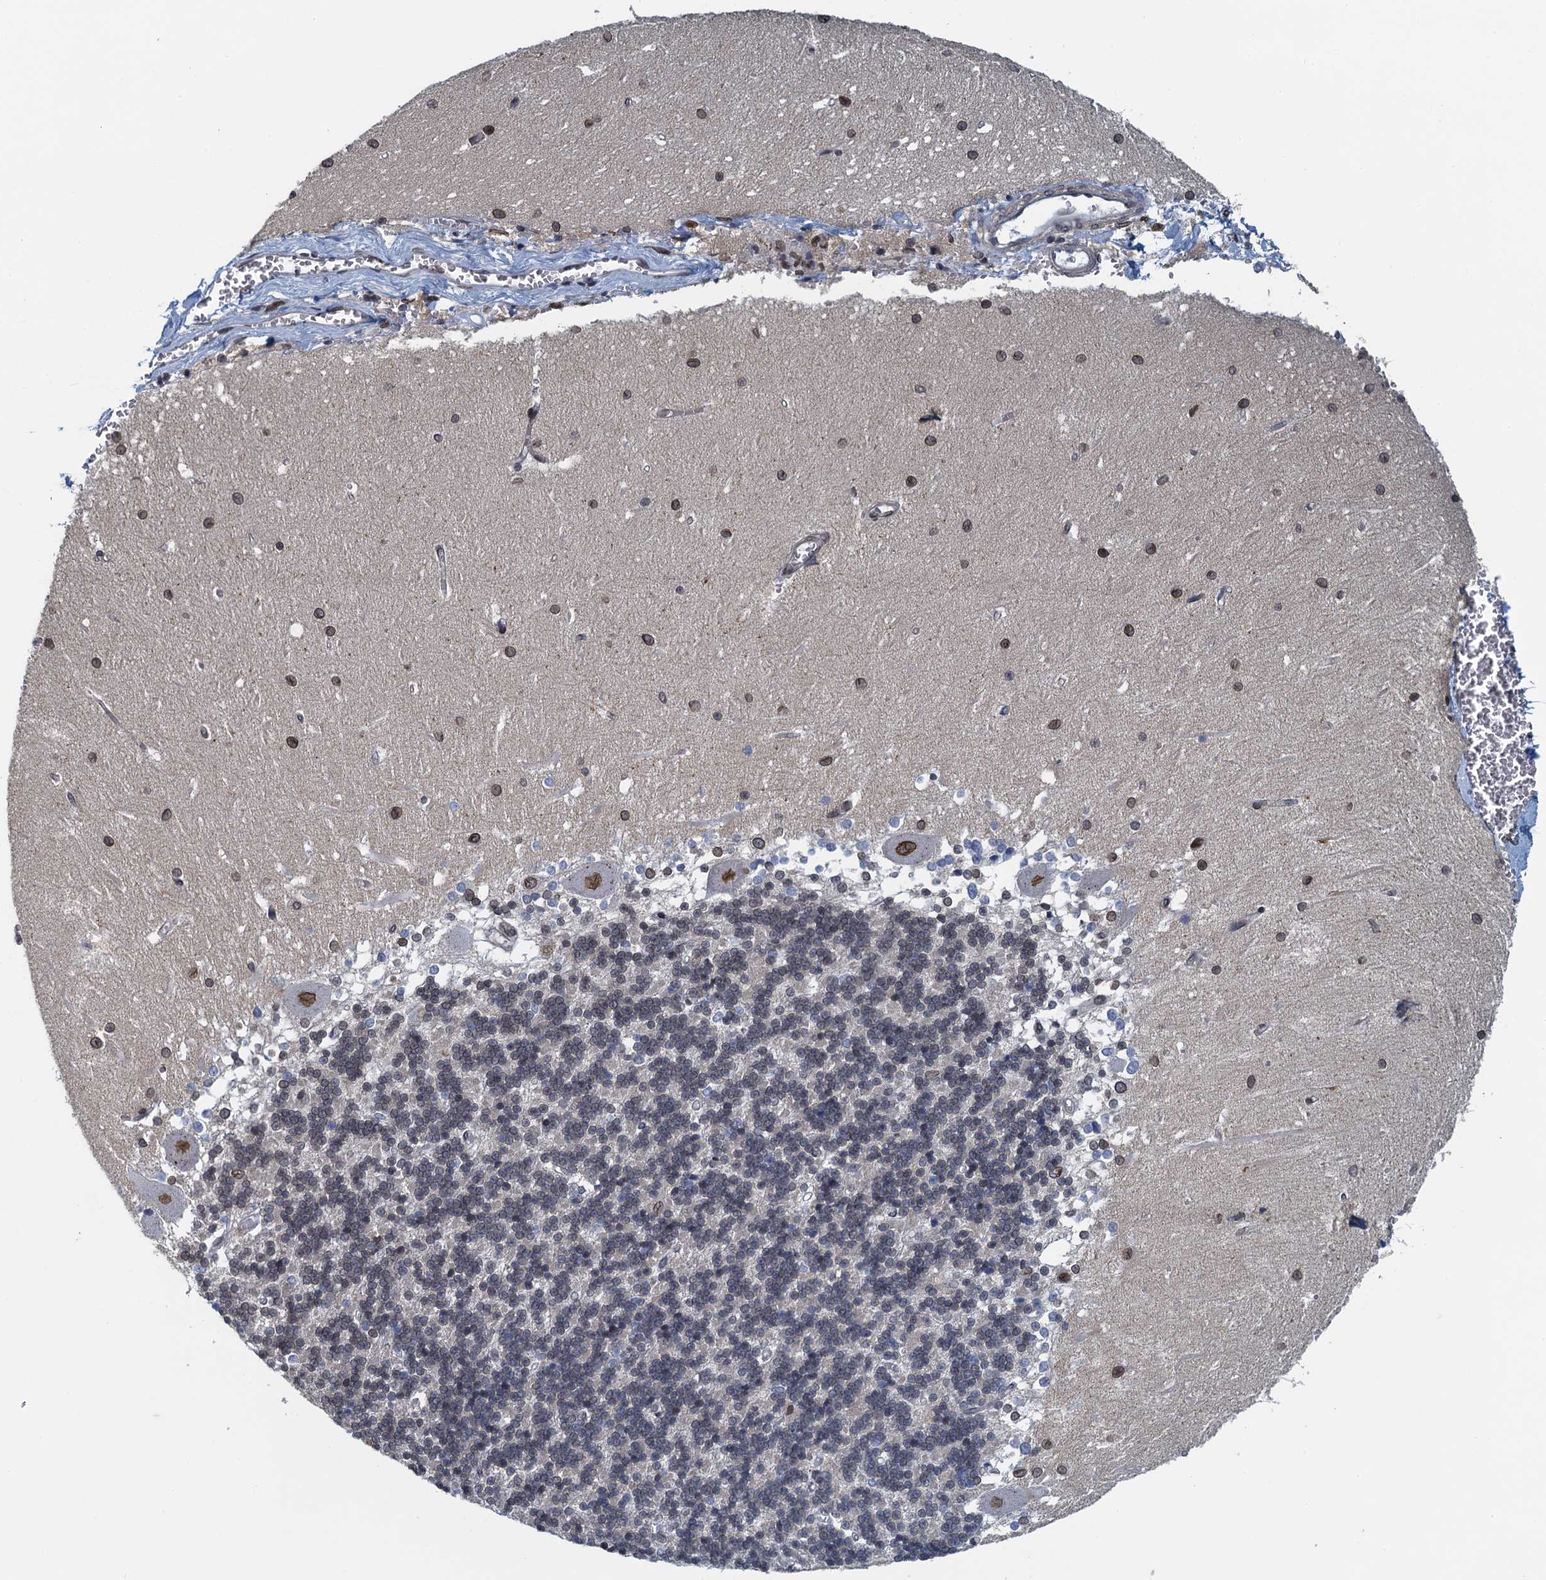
{"staining": {"intensity": "moderate", "quantity": "<25%", "location": "cytoplasmic/membranous,nuclear"}, "tissue": "cerebellum", "cell_type": "Cells in granular layer", "image_type": "normal", "snomed": [{"axis": "morphology", "description": "Normal tissue, NOS"}, {"axis": "topography", "description": "Cerebellum"}], "caption": "Protein analysis of normal cerebellum displays moderate cytoplasmic/membranous,nuclear positivity in approximately <25% of cells in granular layer.", "gene": "CCDC34", "patient": {"sex": "male", "age": 37}}